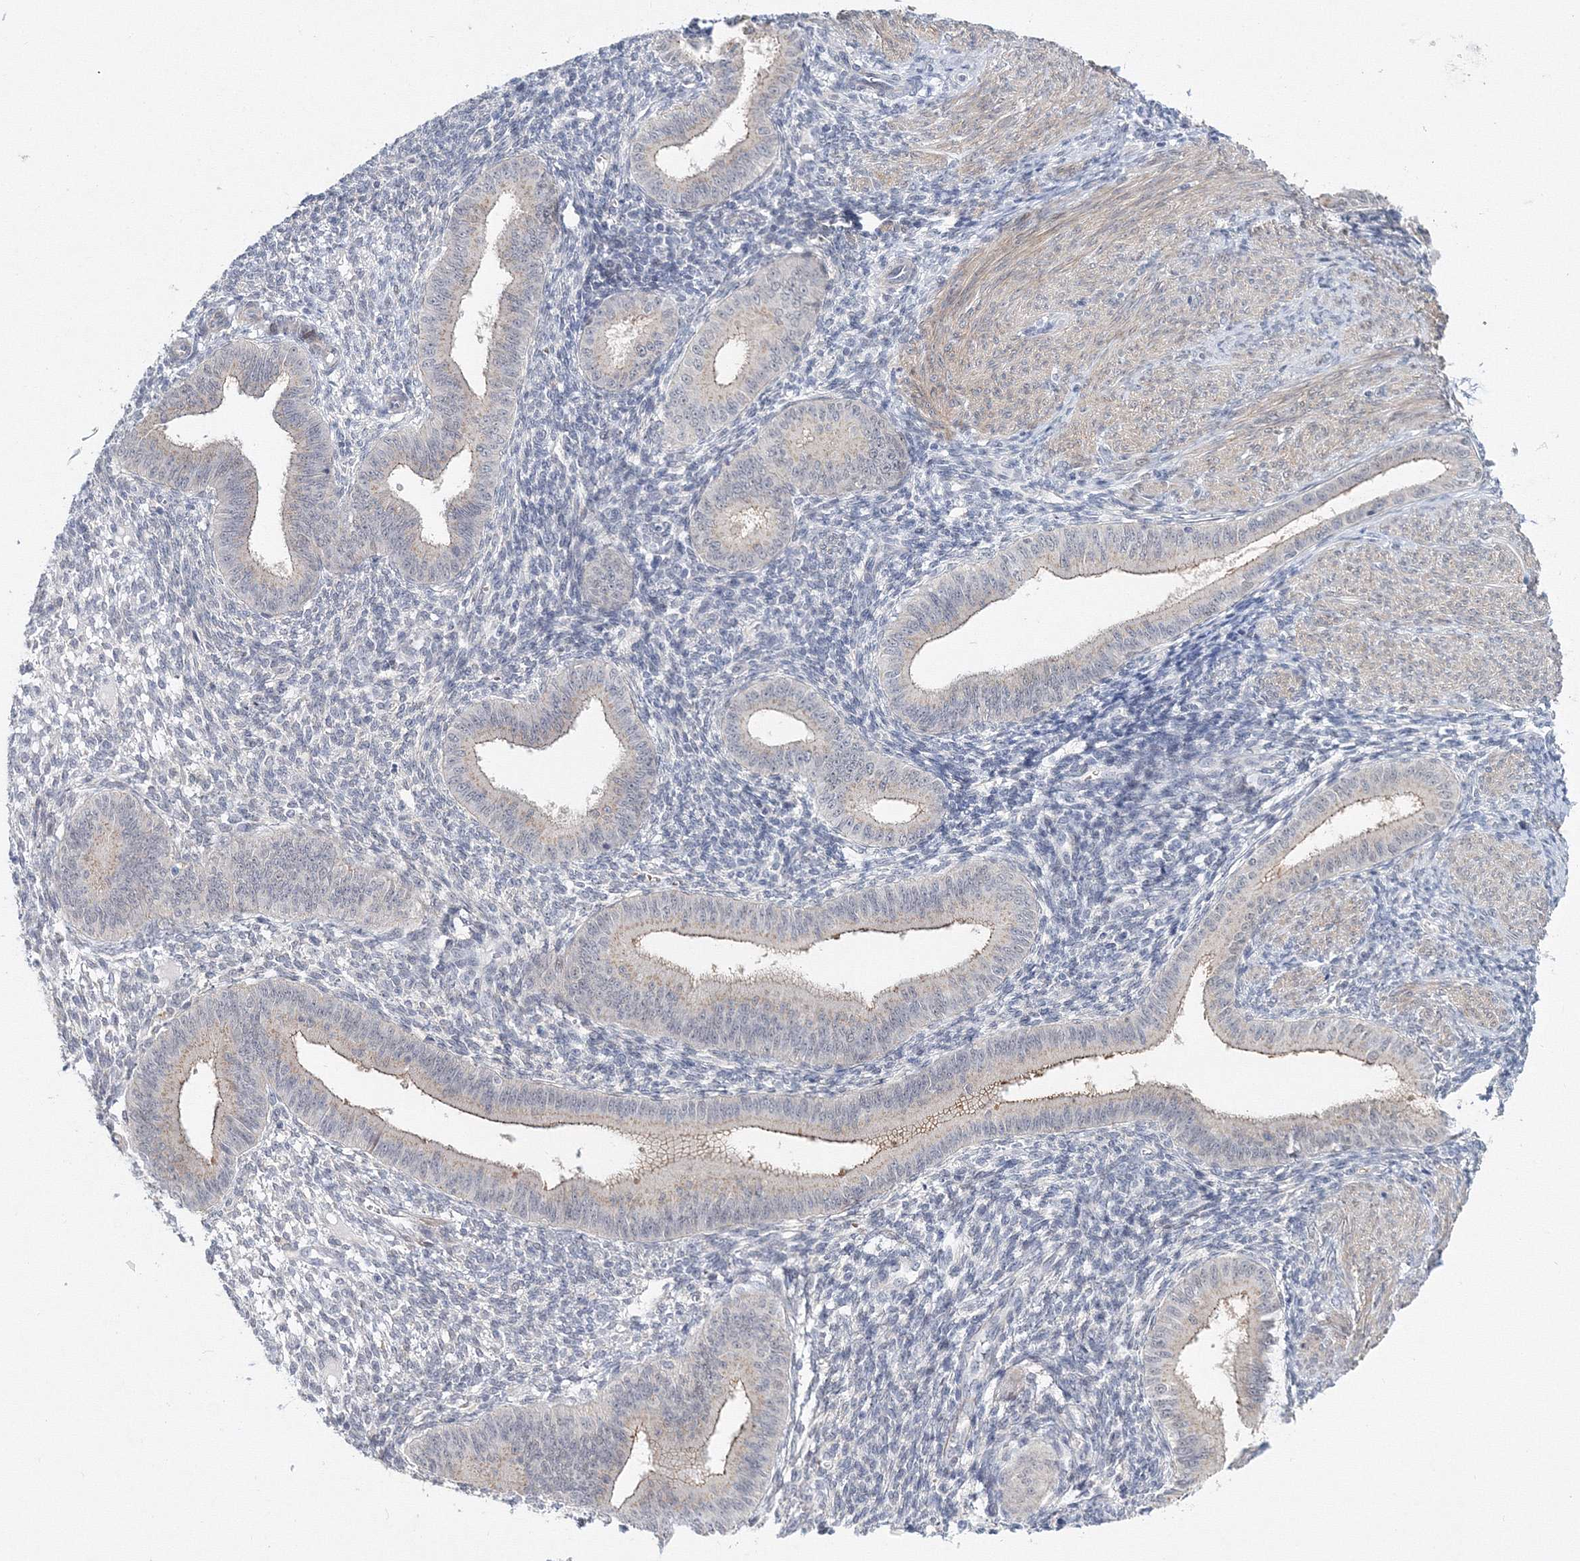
{"staining": {"intensity": "negative", "quantity": "none", "location": "none"}, "tissue": "endometrium", "cell_type": "Cells in endometrial stroma", "image_type": "normal", "snomed": [{"axis": "morphology", "description": "Normal tissue, NOS"}, {"axis": "topography", "description": "Uterus"}, {"axis": "topography", "description": "Endometrium"}], "caption": "Human endometrium stained for a protein using immunohistochemistry (IHC) exhibits no positivity in cells in endometrial stroma.", "gene": "C11orf52", "patient": {"sex": "female", "age": 48}}